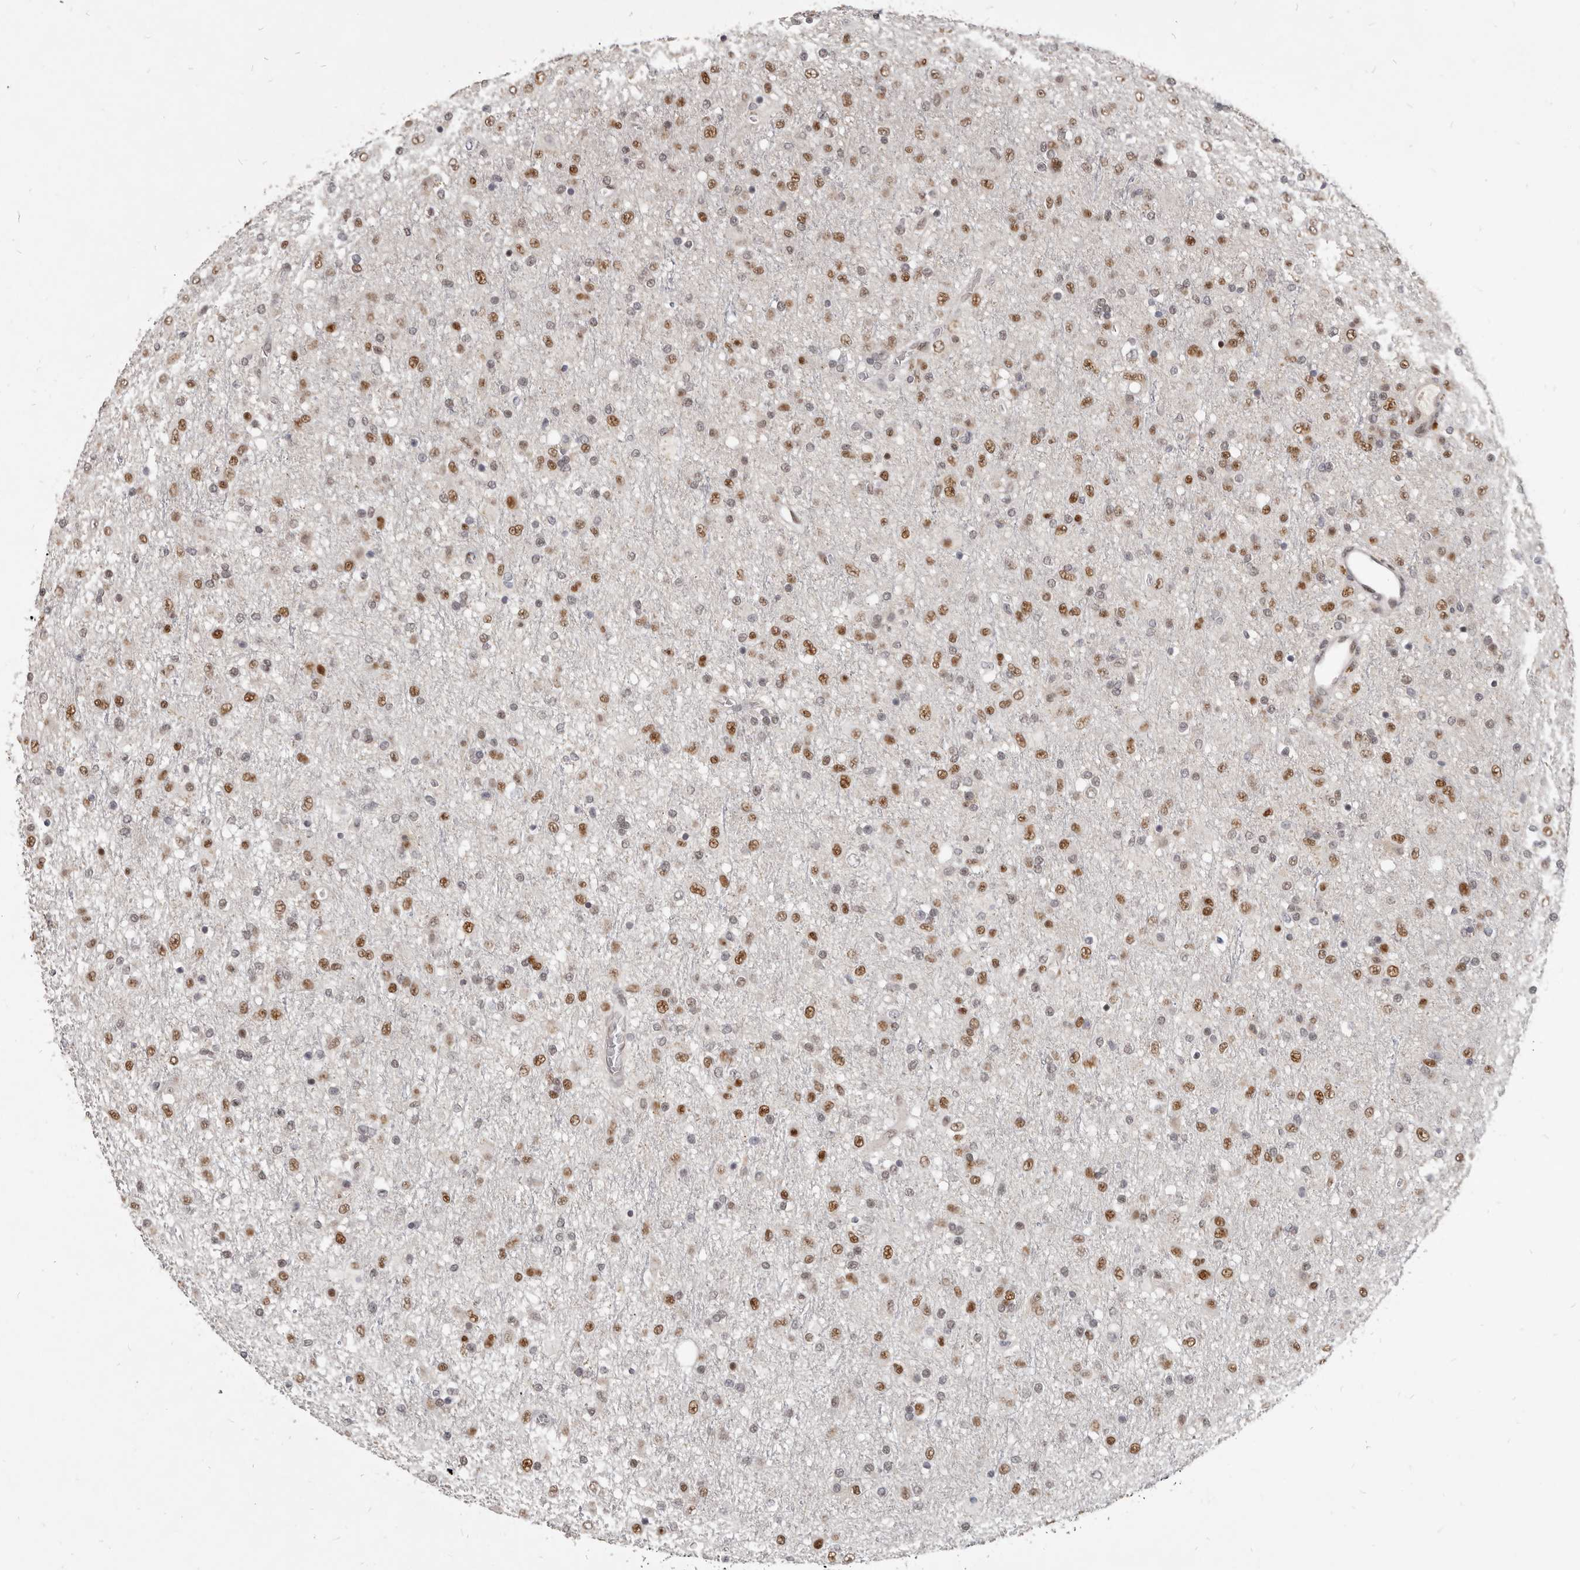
{"staining": {"intensity": "moderate", "quantity": "25%-75%", "location": "nuclear"}, "tissue": "glioma", "cell_type": "Tumor cells", "image_type": "cancer", "snomed": [{"axis": "morphology", "description": "Glioma, malignant, Low grade"}, {"axis": "topography", "description": "Brain"}], "caption": "A high-resolution histopathology image shows immunohistochemistry staining of glioma, which demonstrates moderate nuclear staining in approximately 25%-75% of tumor cells.", "gene": "ATF5", "patient": {"sex": "male", "age": 65}}